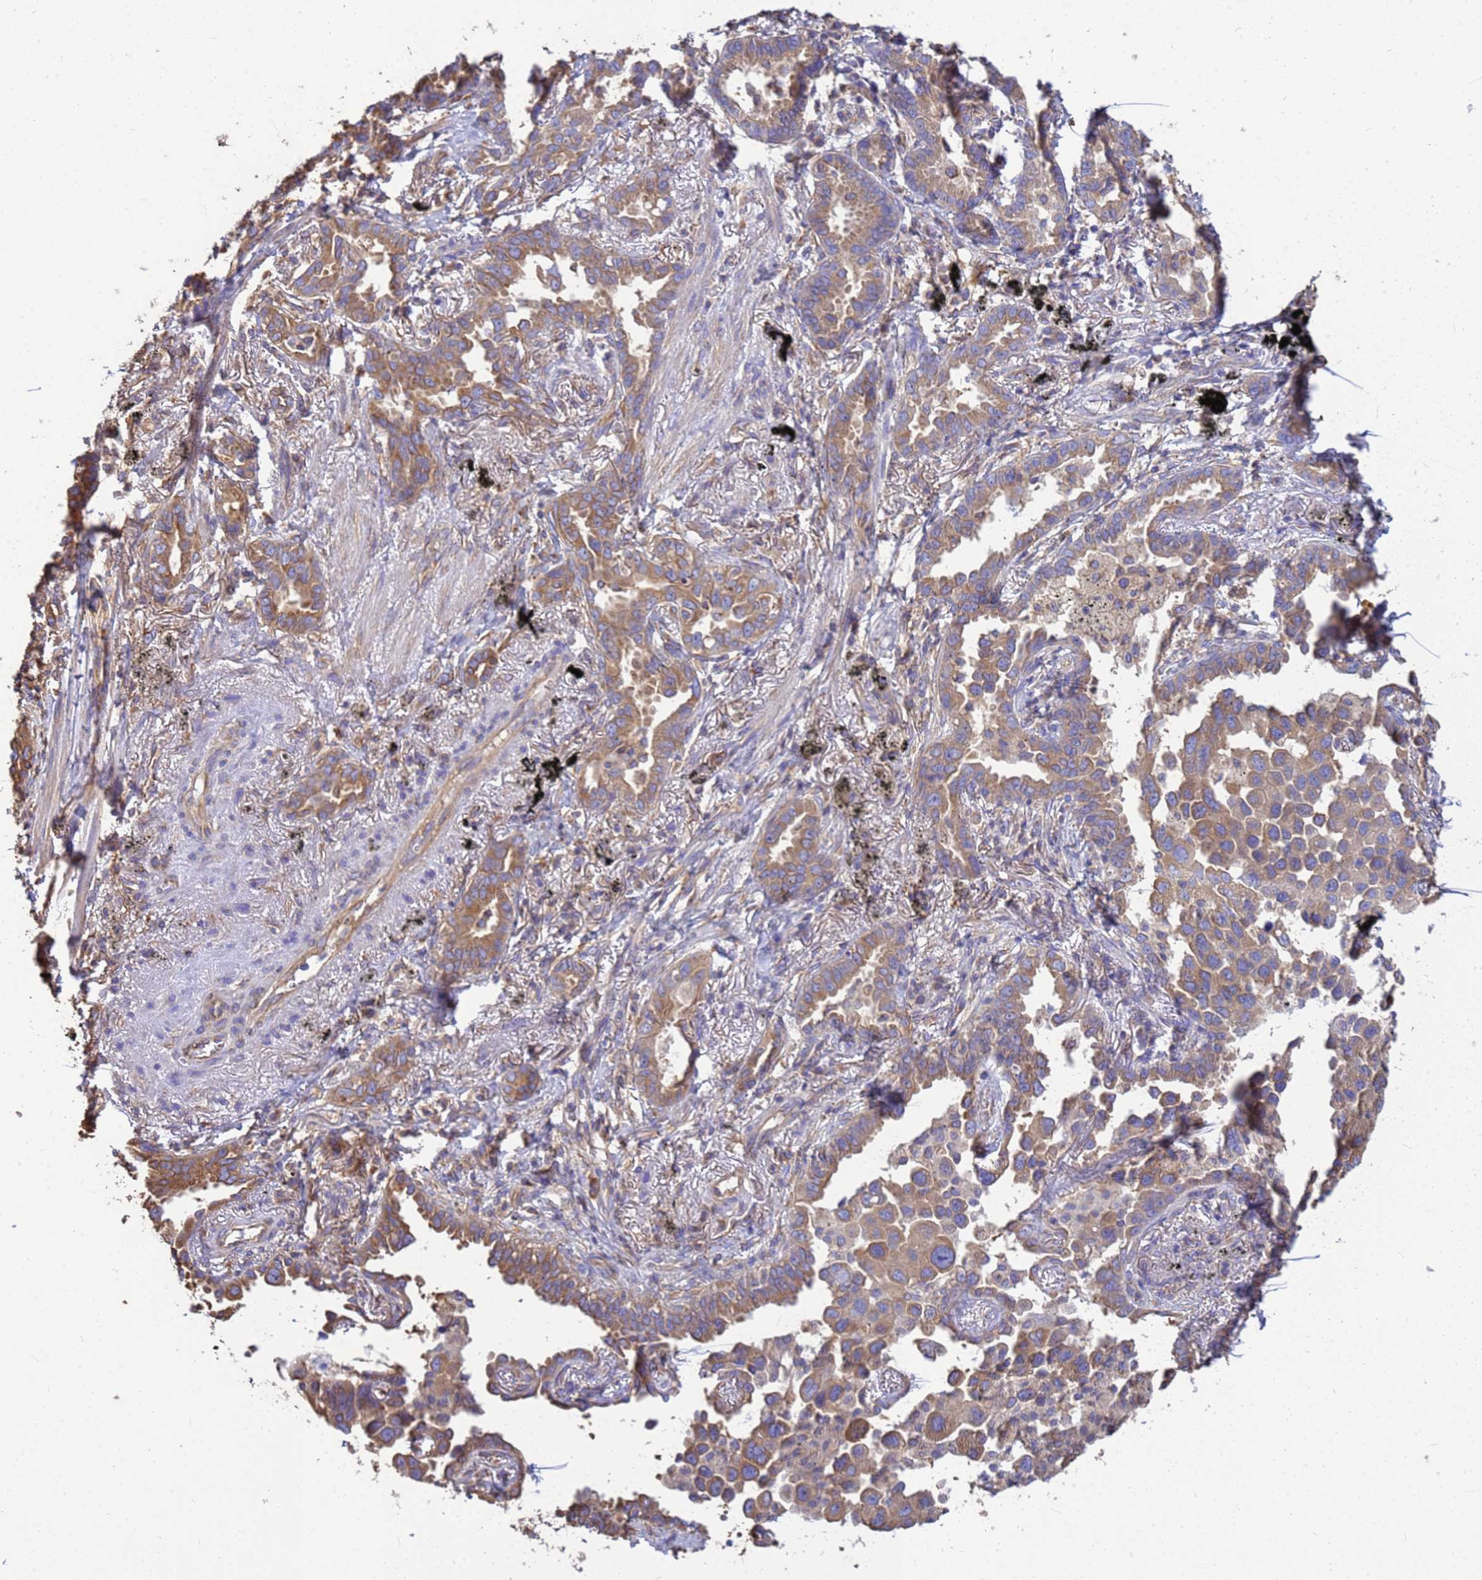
{"staining": {"intensity": "moderate", "quantity": ">75%", "location": "cytoplasmic/membranous"}, "tissue": "lung cancer", "cell_type": "Tumor cells", "image_type": "cancer", "snomed": [{"axis": "morphology", "description": "Adenocarcinoma, NOS"}, {"axis": "topography", "description": "Lung"}], "caption": "Human lung adenocarcinoma stained with a brown dye displays moderate cytoplasmic/membranous positive positivity in about >75% of tumor cells.", "gene": "TUBB1", "patient": {"sex": "male", "age": 67}}